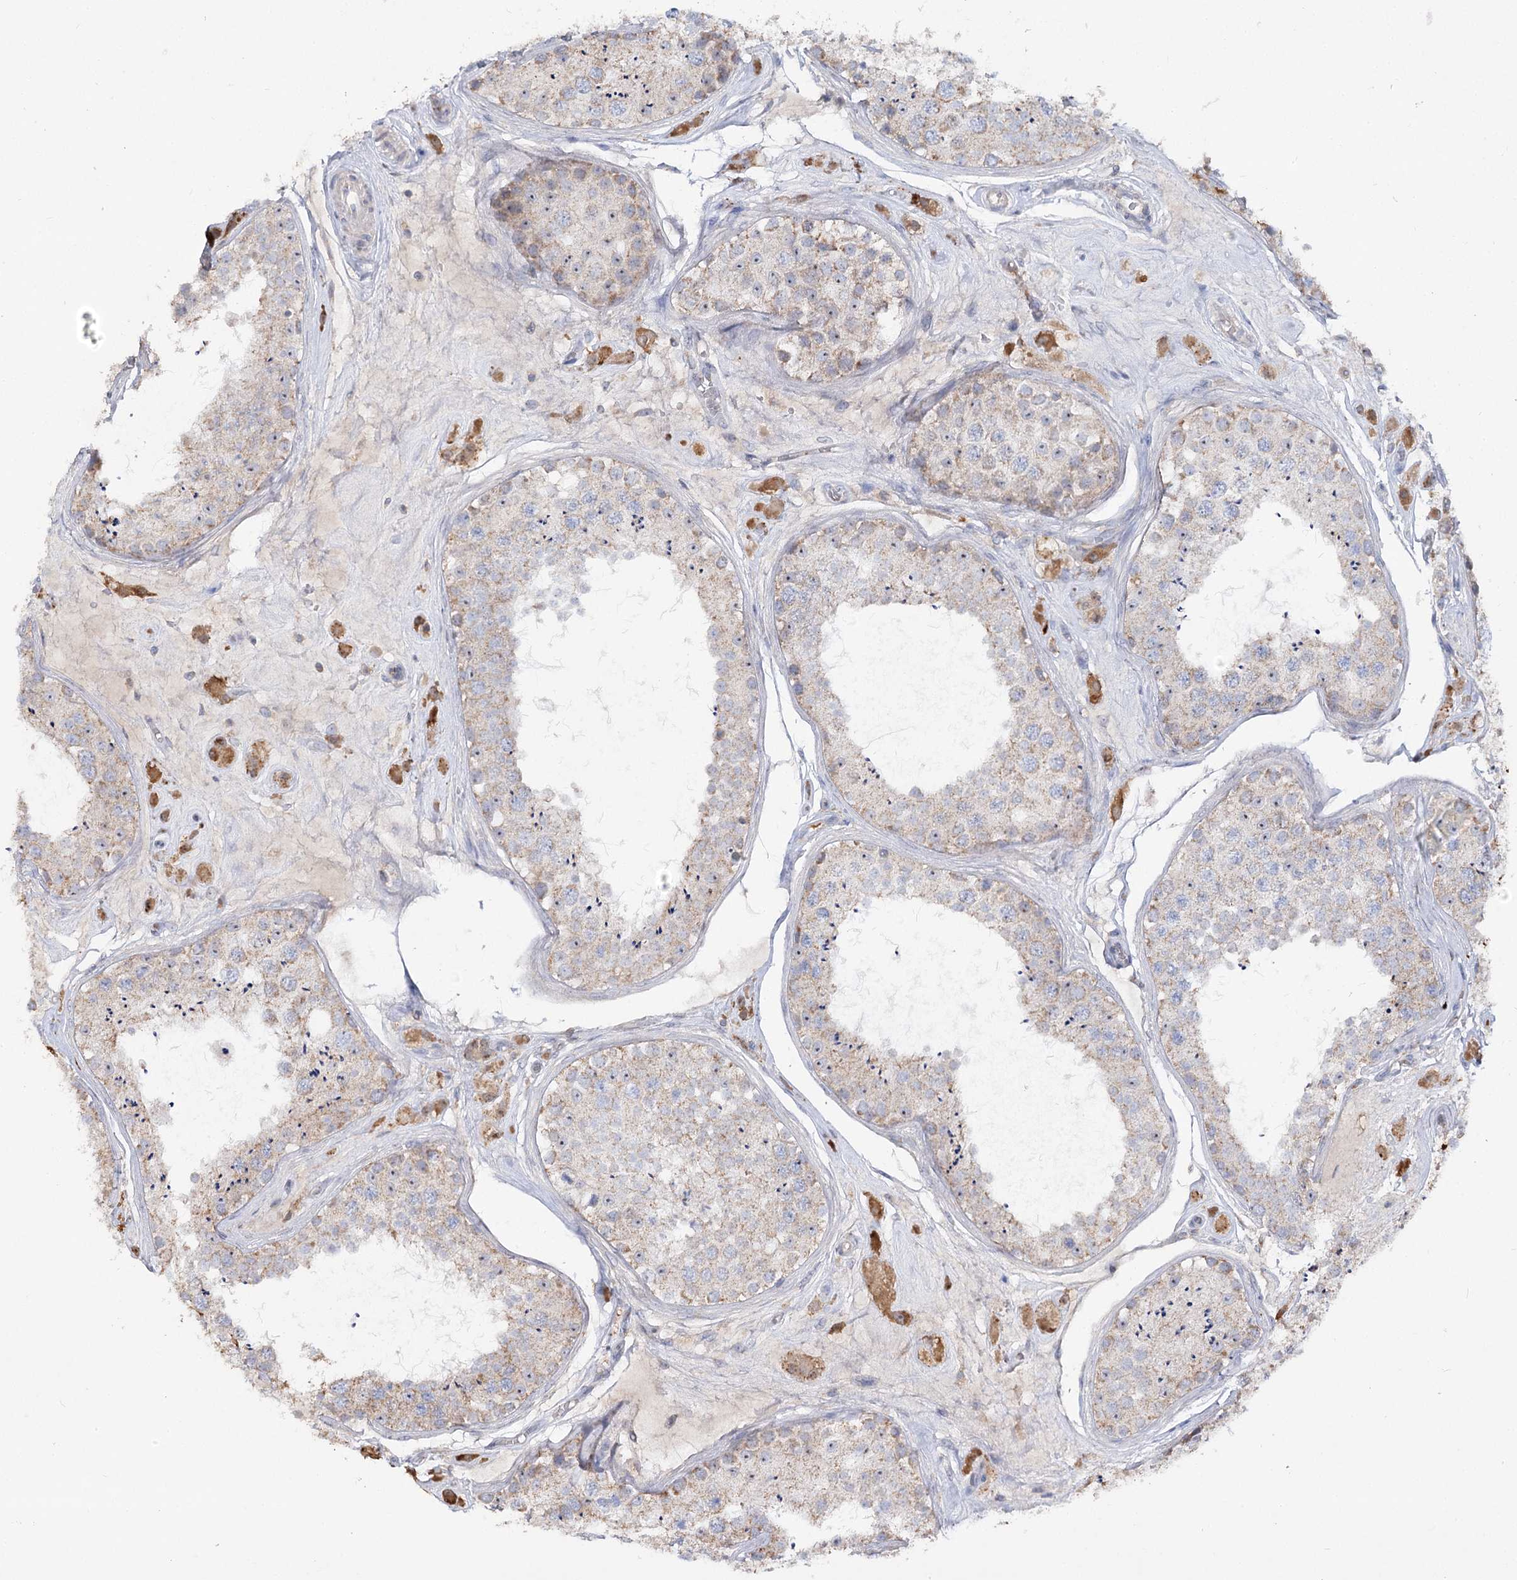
{"staining": {"intensity": "weak", "quantity": "25%-75%", "location": "cytoplasmic/membranous"}, "tissue": "testis", "cell_type": "Cells in seminiferous ducts", "image_type": "normal", "snomed": [{"axis": "morphology", "description": "Normal tissue, NOS"}, {"axis": "topography", "description": "Testis"}], "caption": "Human testis stained with a brown dye displays weak cytoplasmic/membranous positive staining in about 25%-75% of cells in seminiferous ducts.", "gene": "TMEM187", "patient": {"sex": "male", "age": 25}}